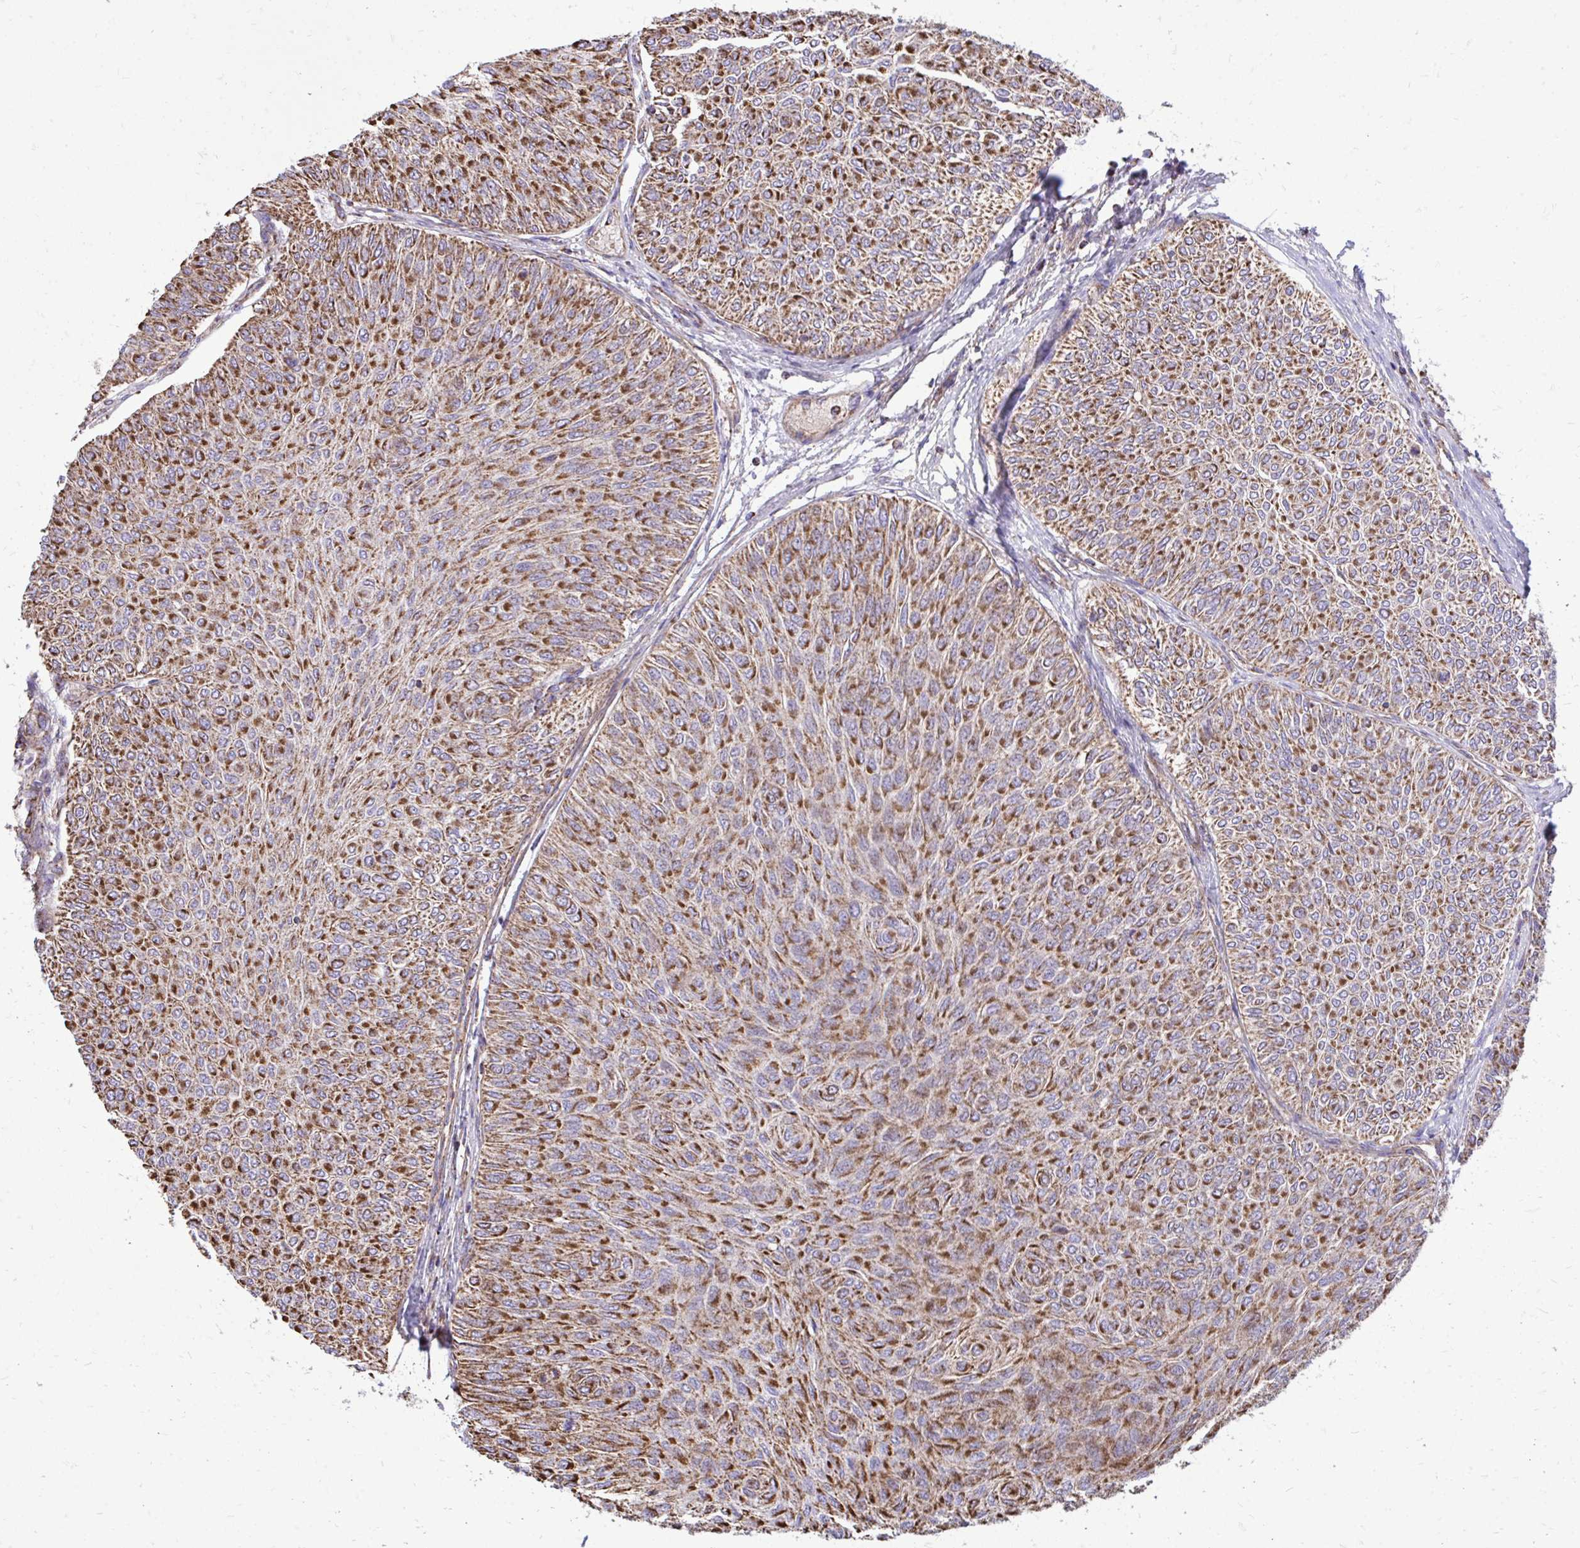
{"staining": {"intensity": "moderate", "quantity": ">75%", "location": "cytoplasmic/membranous"}, "tissue": "urothelial cancer", "cell_type": "Tumor cells", "image_type": "cancer", "snomed": [{"axis": "morphology", "description": "Urothelial carcinoma, Low grade"}, {"axis": "topography", "description": "Urinary bladder"}], "caption": "Urothelial cancer stained with IHC displays moderate cytoplasmic/membranous expression in about >75% of tumor cells. (Brightfield microscopy of DAB IHC at high magnification).", "gene": "UBE2C", "patient": {"sex": "male", "age": 78}}